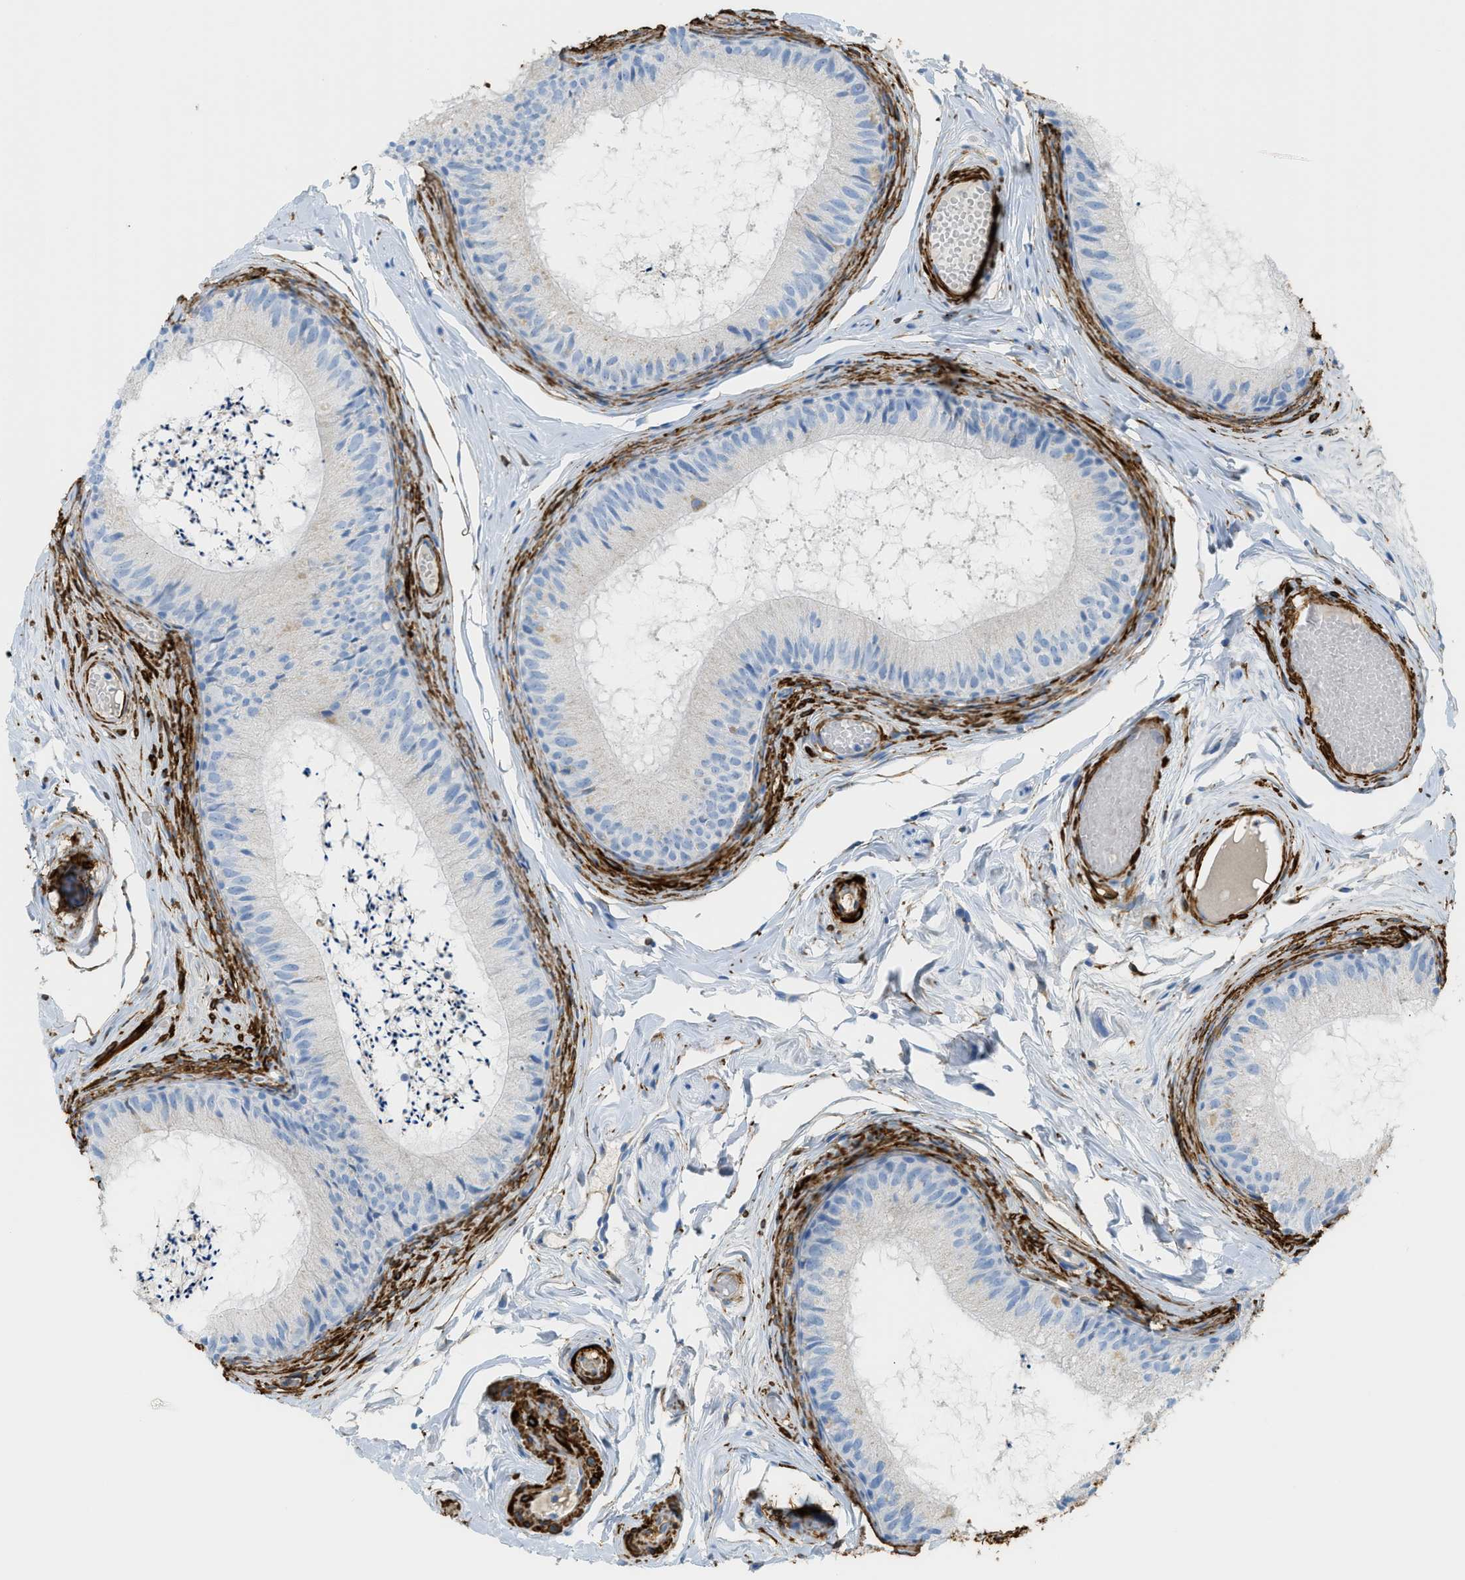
{"staining": {"intensity": "negative", "quantity": "none", "location": "none"}, "tissue": "epididymis", "cell_type": "Glandular cells", "image_type": "normal", "snomed": [{"axis": "morphology", "description": "Normal tissue, NOS"}, {"axis": "topography", "description": "Epididymis"}], "caption": "Glandular cells are negative for brown protein staining in benign epididymis. (Brightfield microscopy of DAB immunohistochemistry at high magnification).", "gene": "MYH11", "patient": {"sex": "male", "age": 46}}